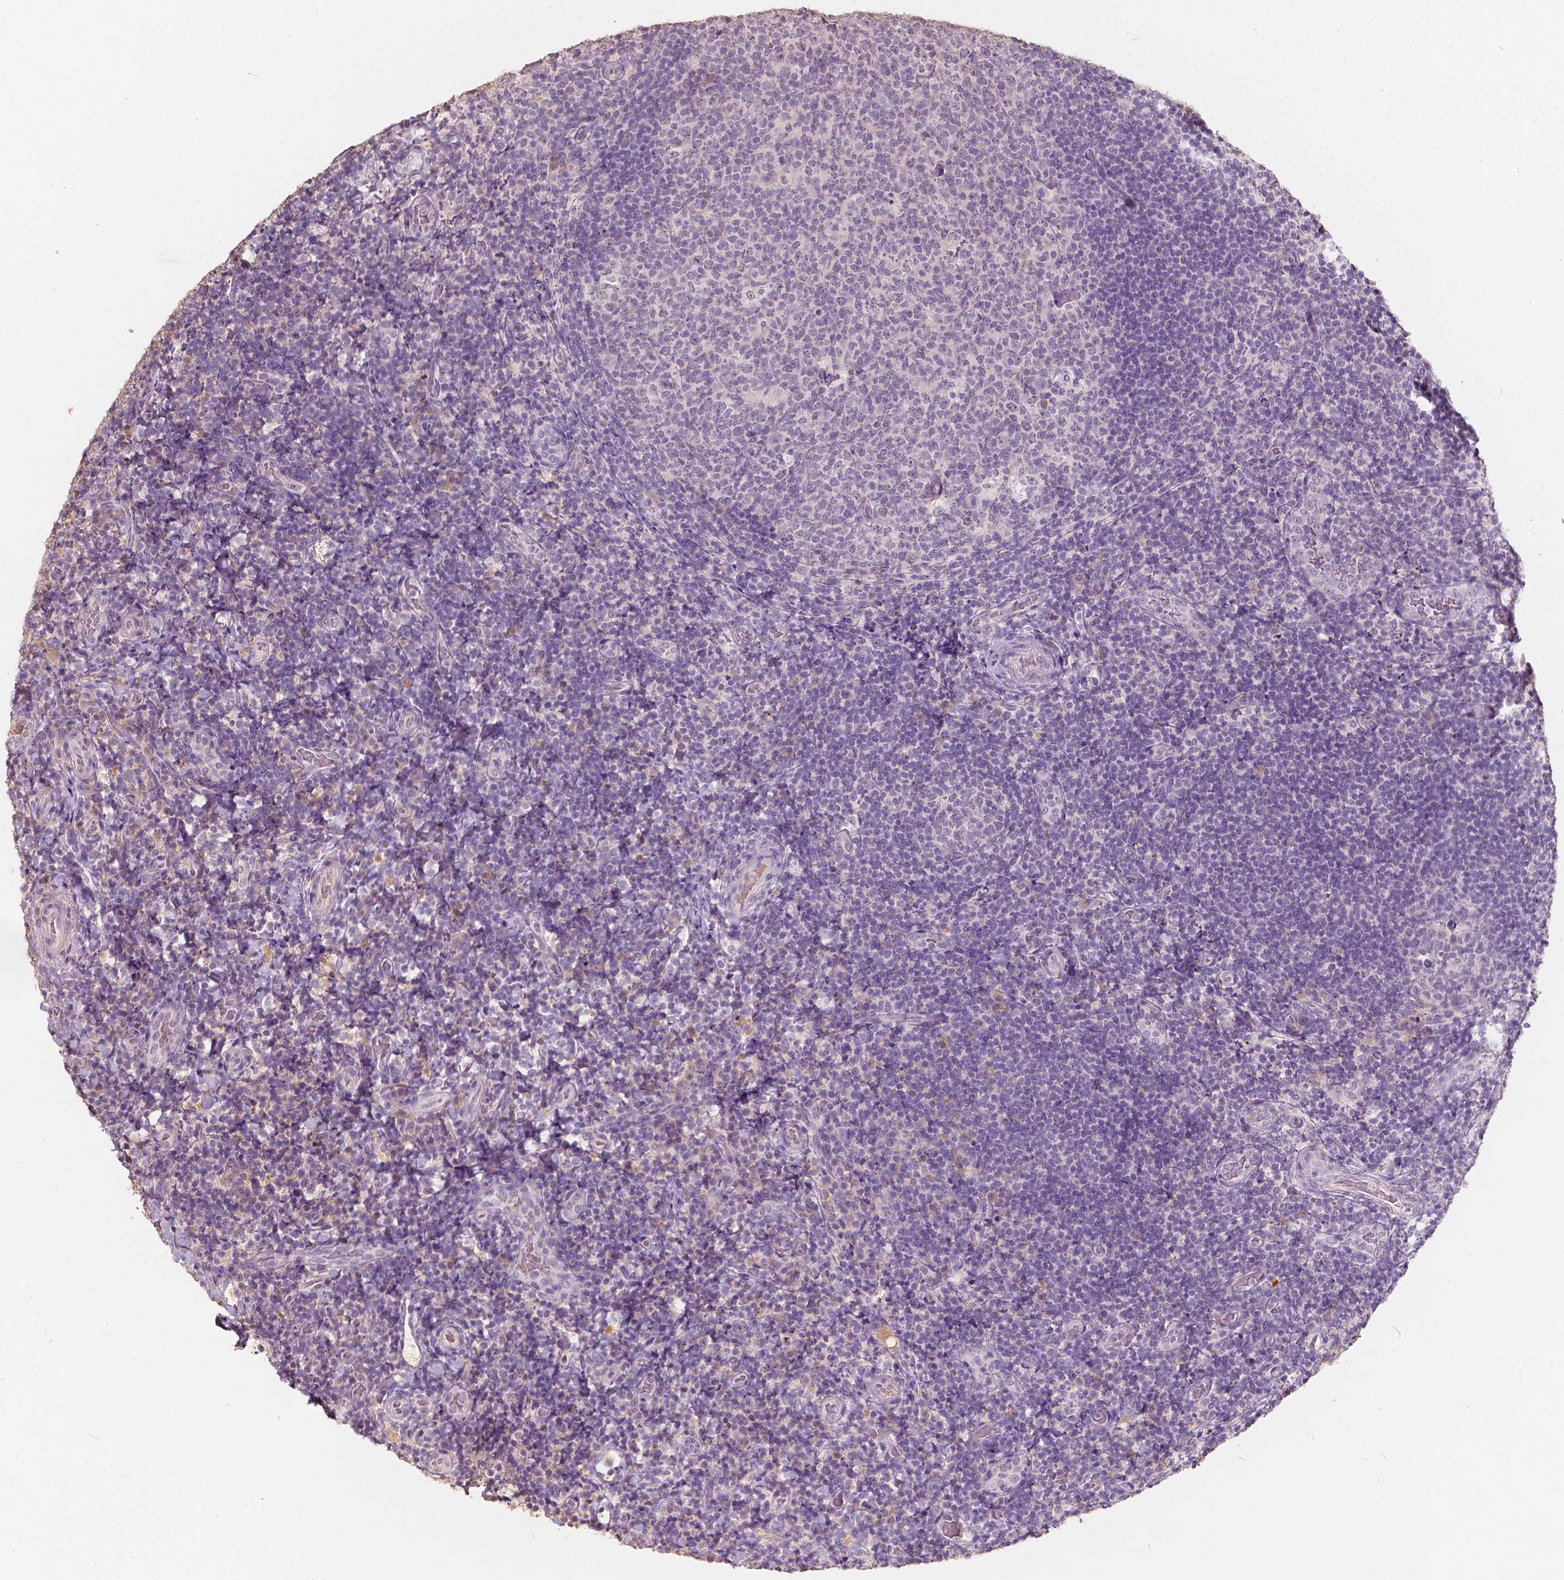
{"staining": {"intensity": "negative", "quantity": "none", "location": "none"}, "tissue": "tonsil", "cell_type": "Germinal center cells", "image_type": "normal", "snomed": [{"axis": "morphology", "description": "Normal tissue, NOS"}, {"axis": "topography", "description": "Tonsil"}], "caption": "Immunohistochemical staining of benign tonsil shows no significant staining in germinal center cells. (DAB (3,3'-diaminobenzidine) immunohistochemistry (IHC) visualized using brightfield microscopy, high magnification).", "gene": "SOX15", "patient": {"sex": "male", "age": 17}}